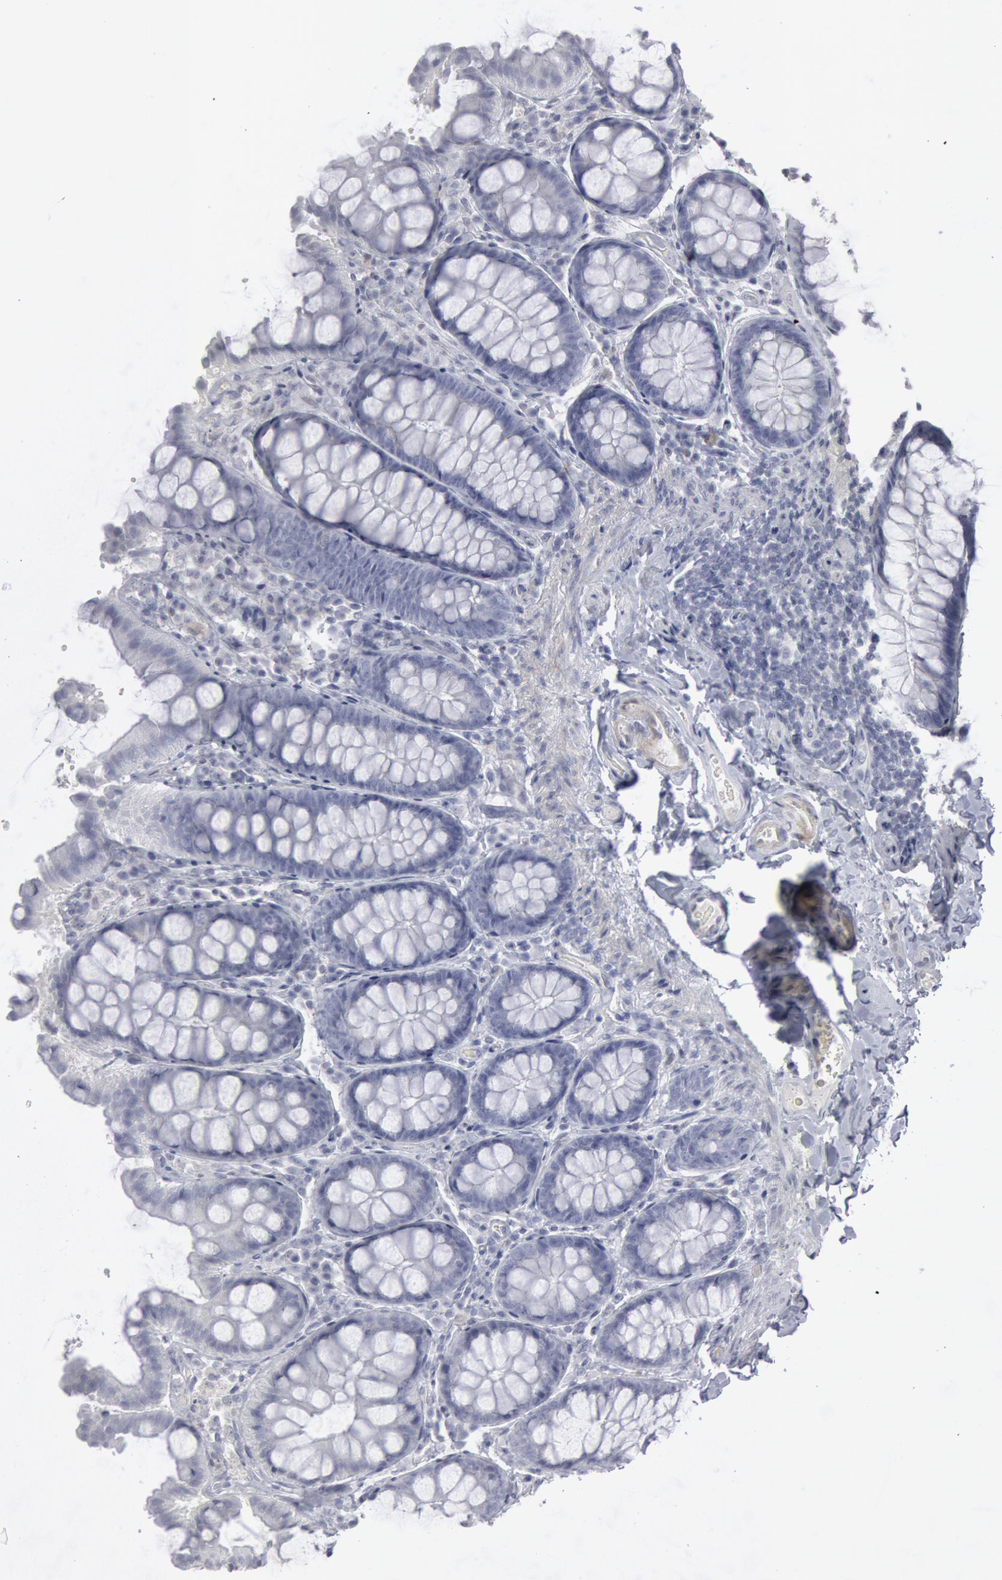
{"staining": {"intensity": "negative", "quantity": "none", "location": "none"}, "tissue": "colon", "cell_type": "Endothelial cells", "image_type": "normal", "snomed": [{"axis": "morphology", "description": "Normal tissue, NOS"}, {"axis": "topography", "description": "Colon"}], "caption": "Immunohistochemical staining of normal colon shows no significant staining in endothelial cells.", "gene": "DMC1", "patient": {"sex": "female", "age": 61}}